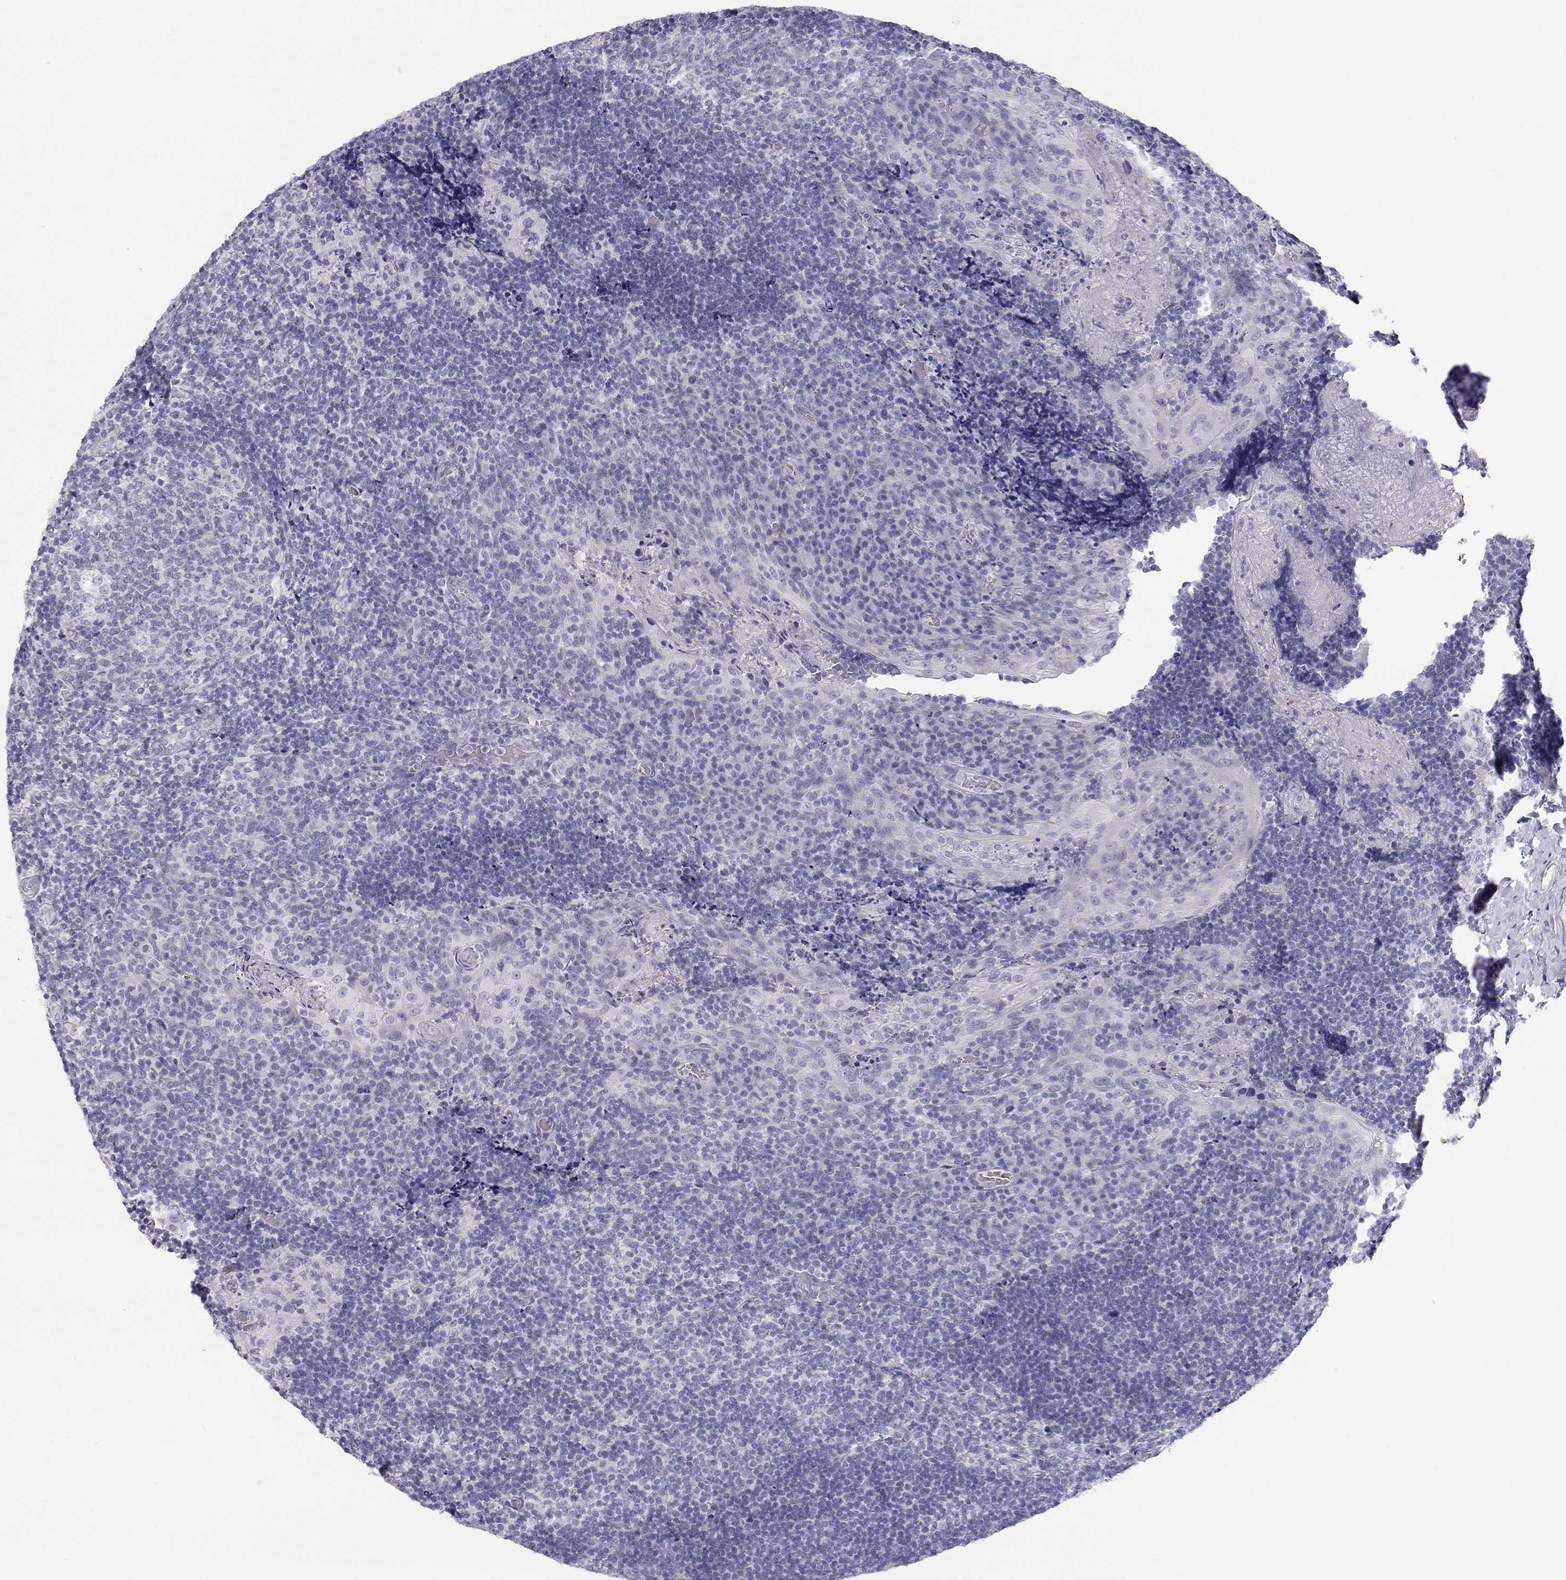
{"staining": {"intensity": "negative", "quantity": "none", "location": "none"}, "tissue": "tonsil", "cell_type": "Germinal center cells", "image_type": "normal", "snomed": [{"axis": "morphology", "description": "Normal tissue, NOS"}, {"axis": "topography", "description": "Tonsil"}], "caption": "DAB immunohistochemical staining of unremarkable tonsil exhibits no significant staining in germinal center cells.", "gene": "TTN", "patient": {"sex": "male", "age": 17}}